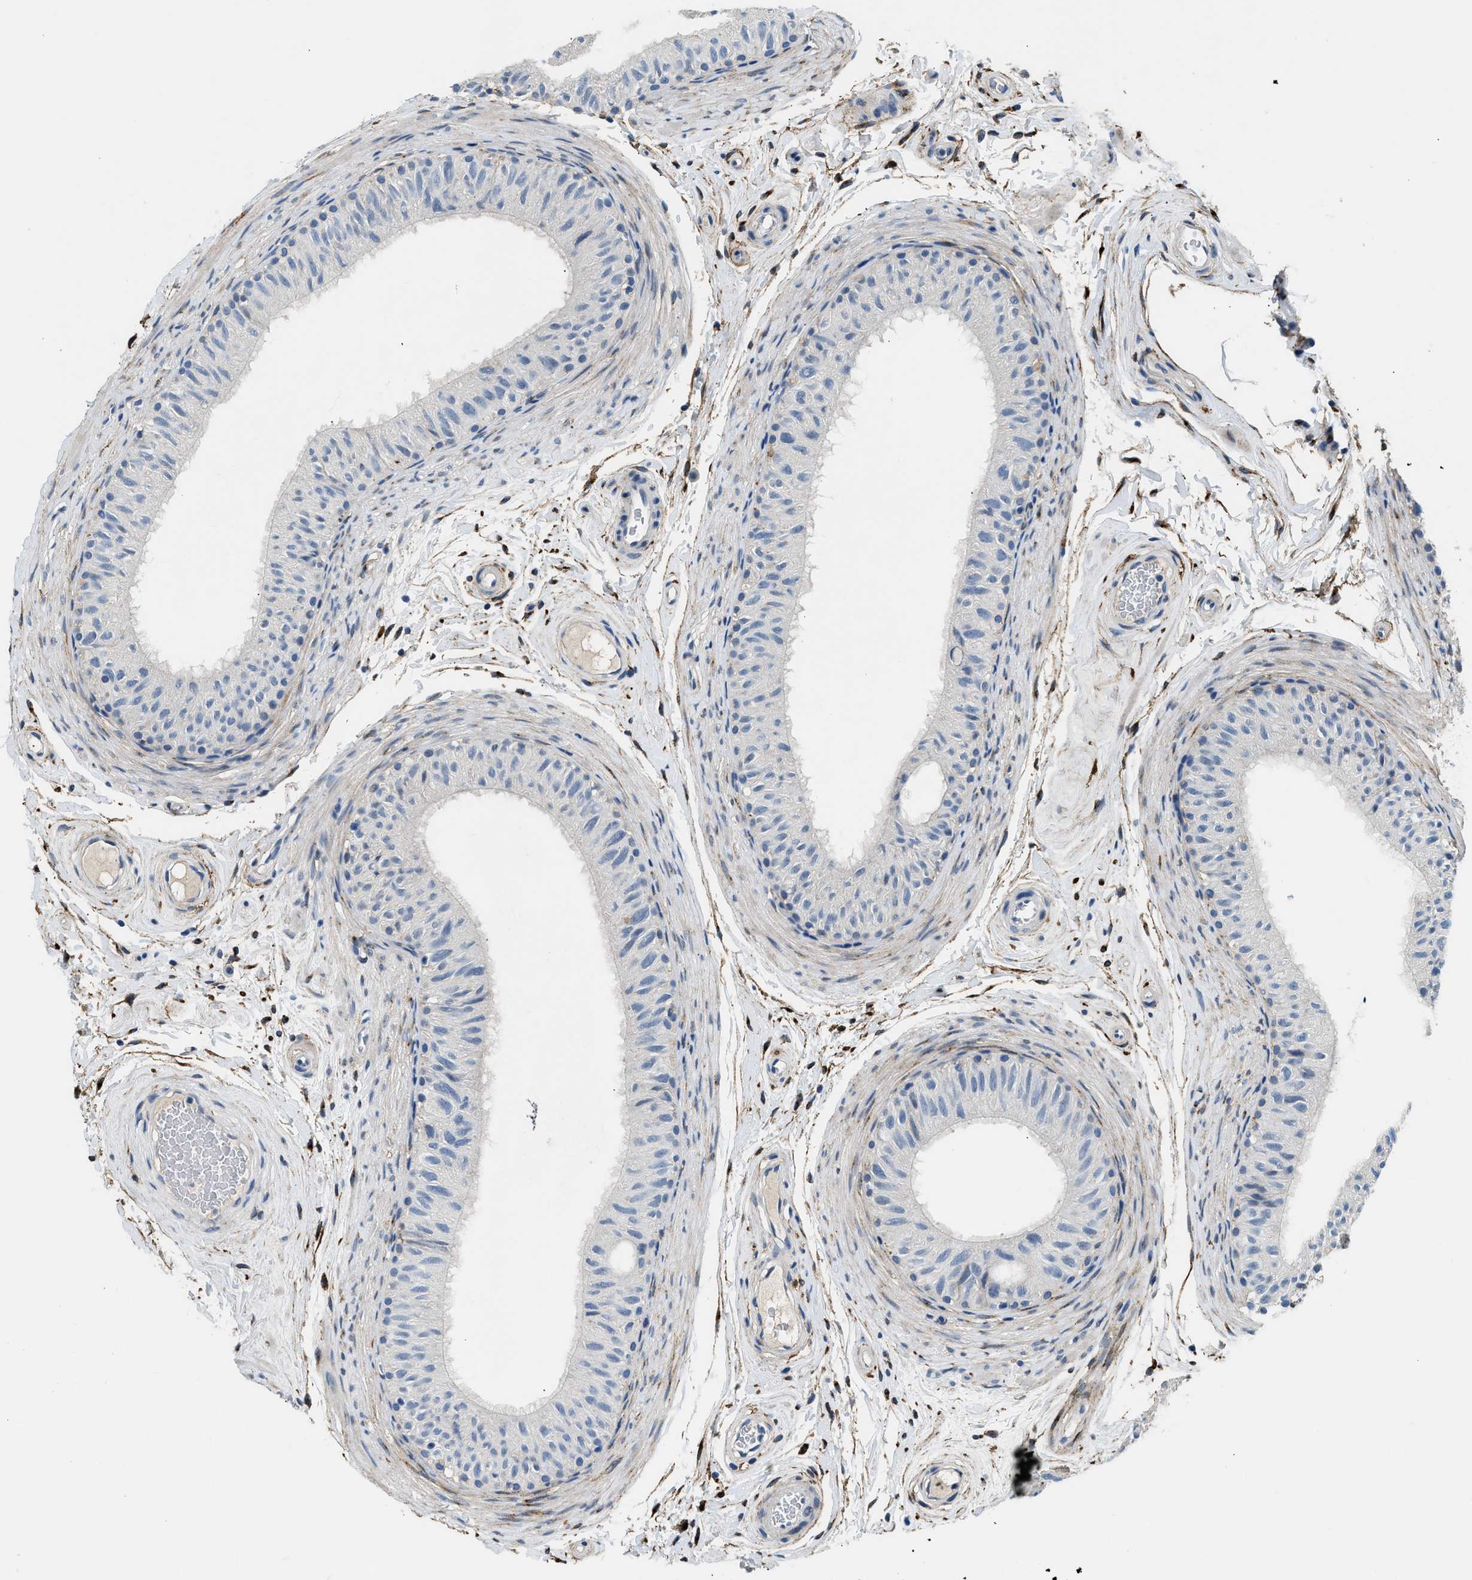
{"staining": {"intensity": "negative", "quantity": "none", "location": "none"}, "tissue": "epididymis", "cell_type": "Glandular cells", "image_type": "normal", "snomed": [{"axis": "morphology", "description": "Normal tissue, NOS"}, {"axis": "topography", "description": "Epididymis"}], "caption": "Photomicrograph shows no significant protein expression in glandular cells of normal epididymis. Brightfield microscopy of immunohistochemistry stained with DAB (brown) and hematoxylin (blue), captured at high magnification.", "gene": "LRP1", "patient": {"sex": "male", "age": 34}}